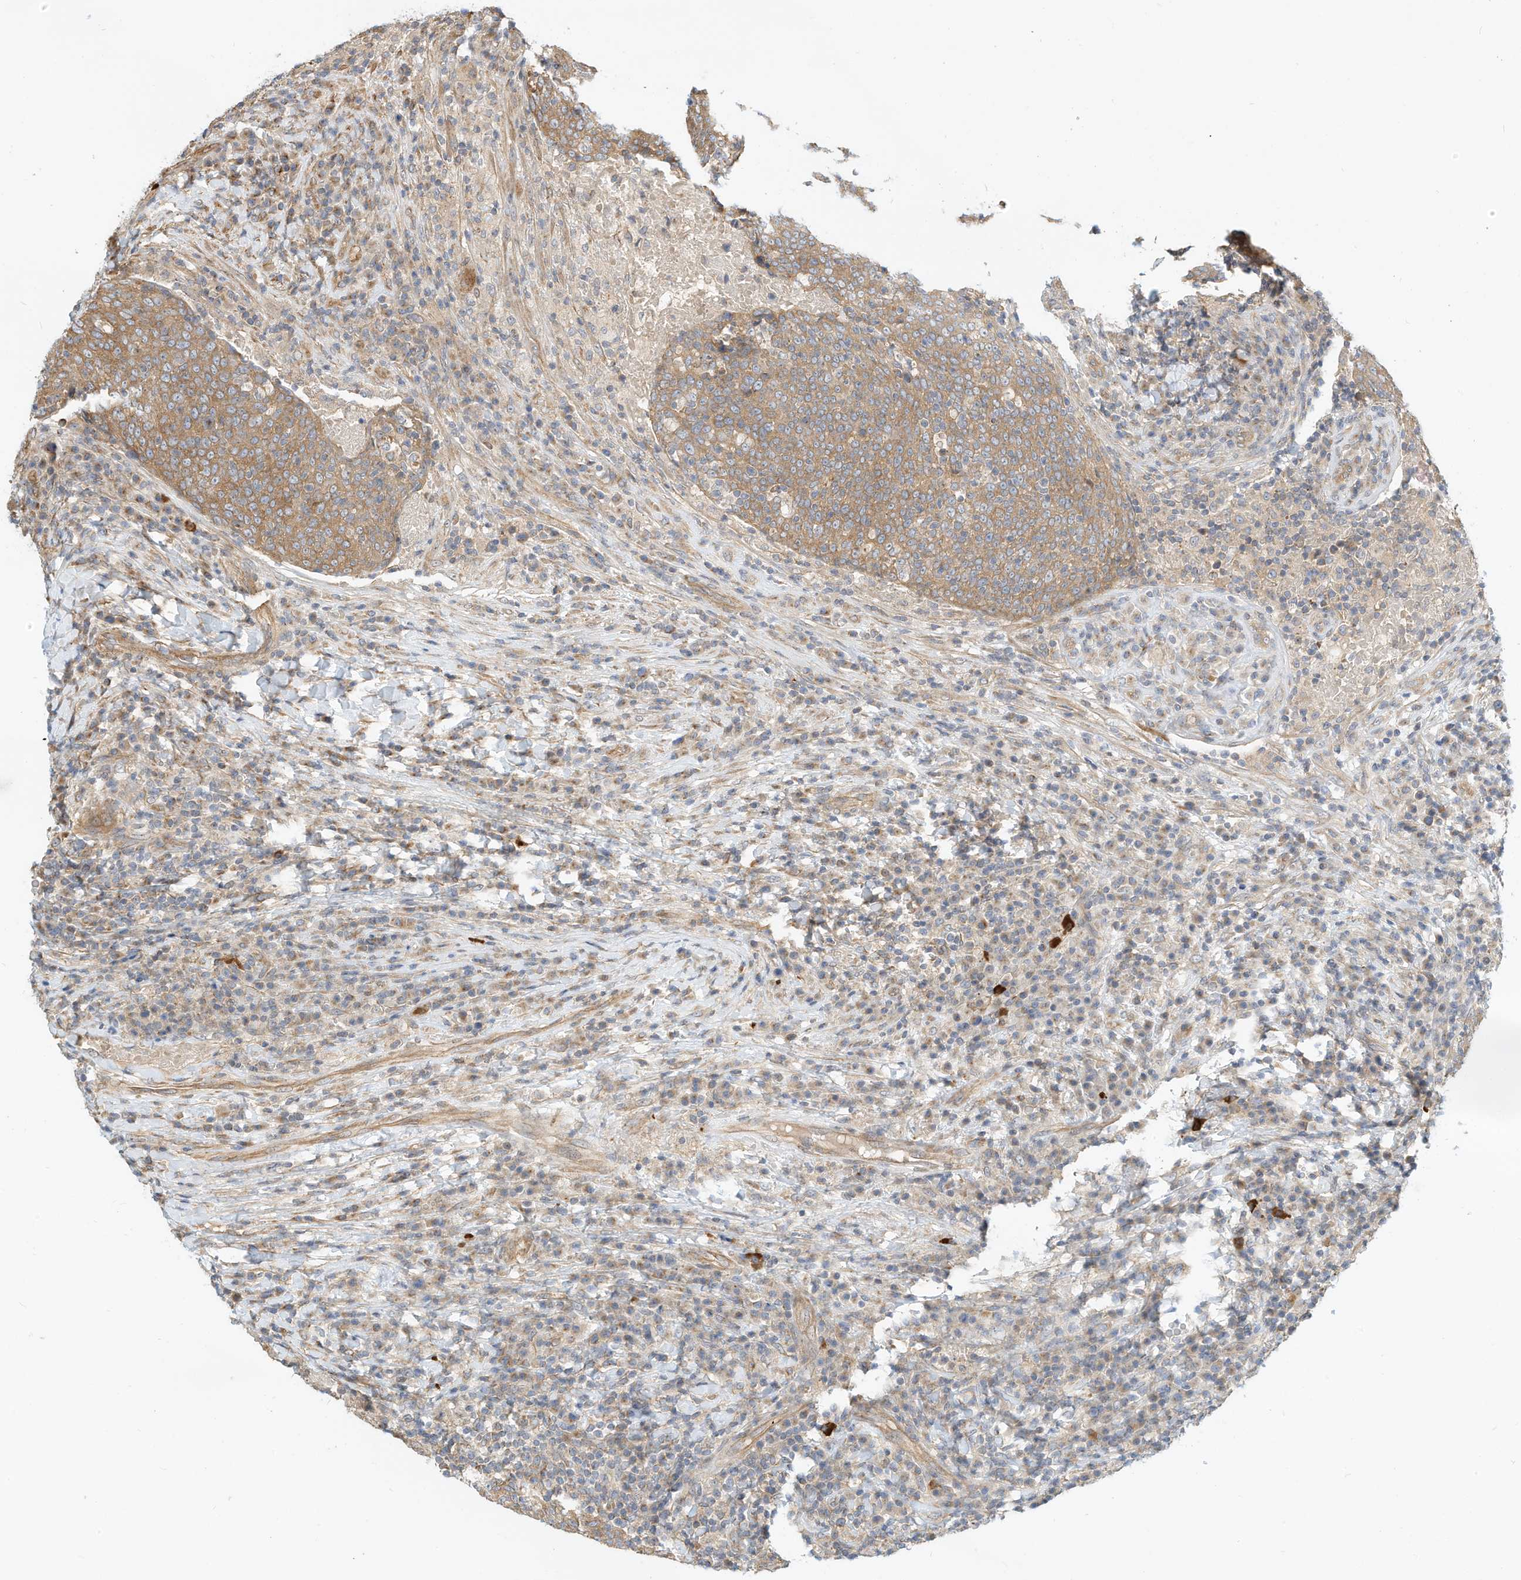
{"staining": {"intensity": "moderate", "quantity": ">75%", "location": "cytoplasmic/membranous"}, "tissue": "head and neck cancer", "cell_type": "Tumor cells", "image_type": "cancer", "snomed": [{"axis": "morphology", "description": "Squamous cell carcinoma, NOS"}, {"axis": "morphology", "description": "Squamous cell carcinoma, metastatic, NOS"}, {"axis": "topography", "description": "Lymph node"}, {"axis": "topography", "description": "Head-Neck"}], "caption": "Moderate cytoplasmic/membranous protein positivity is present in about >75% of tumor cells in head and neck metastatic squamous cell carcinoma.", "gene": "OFD1", "patient": {"sex": "male", "age": 62}}